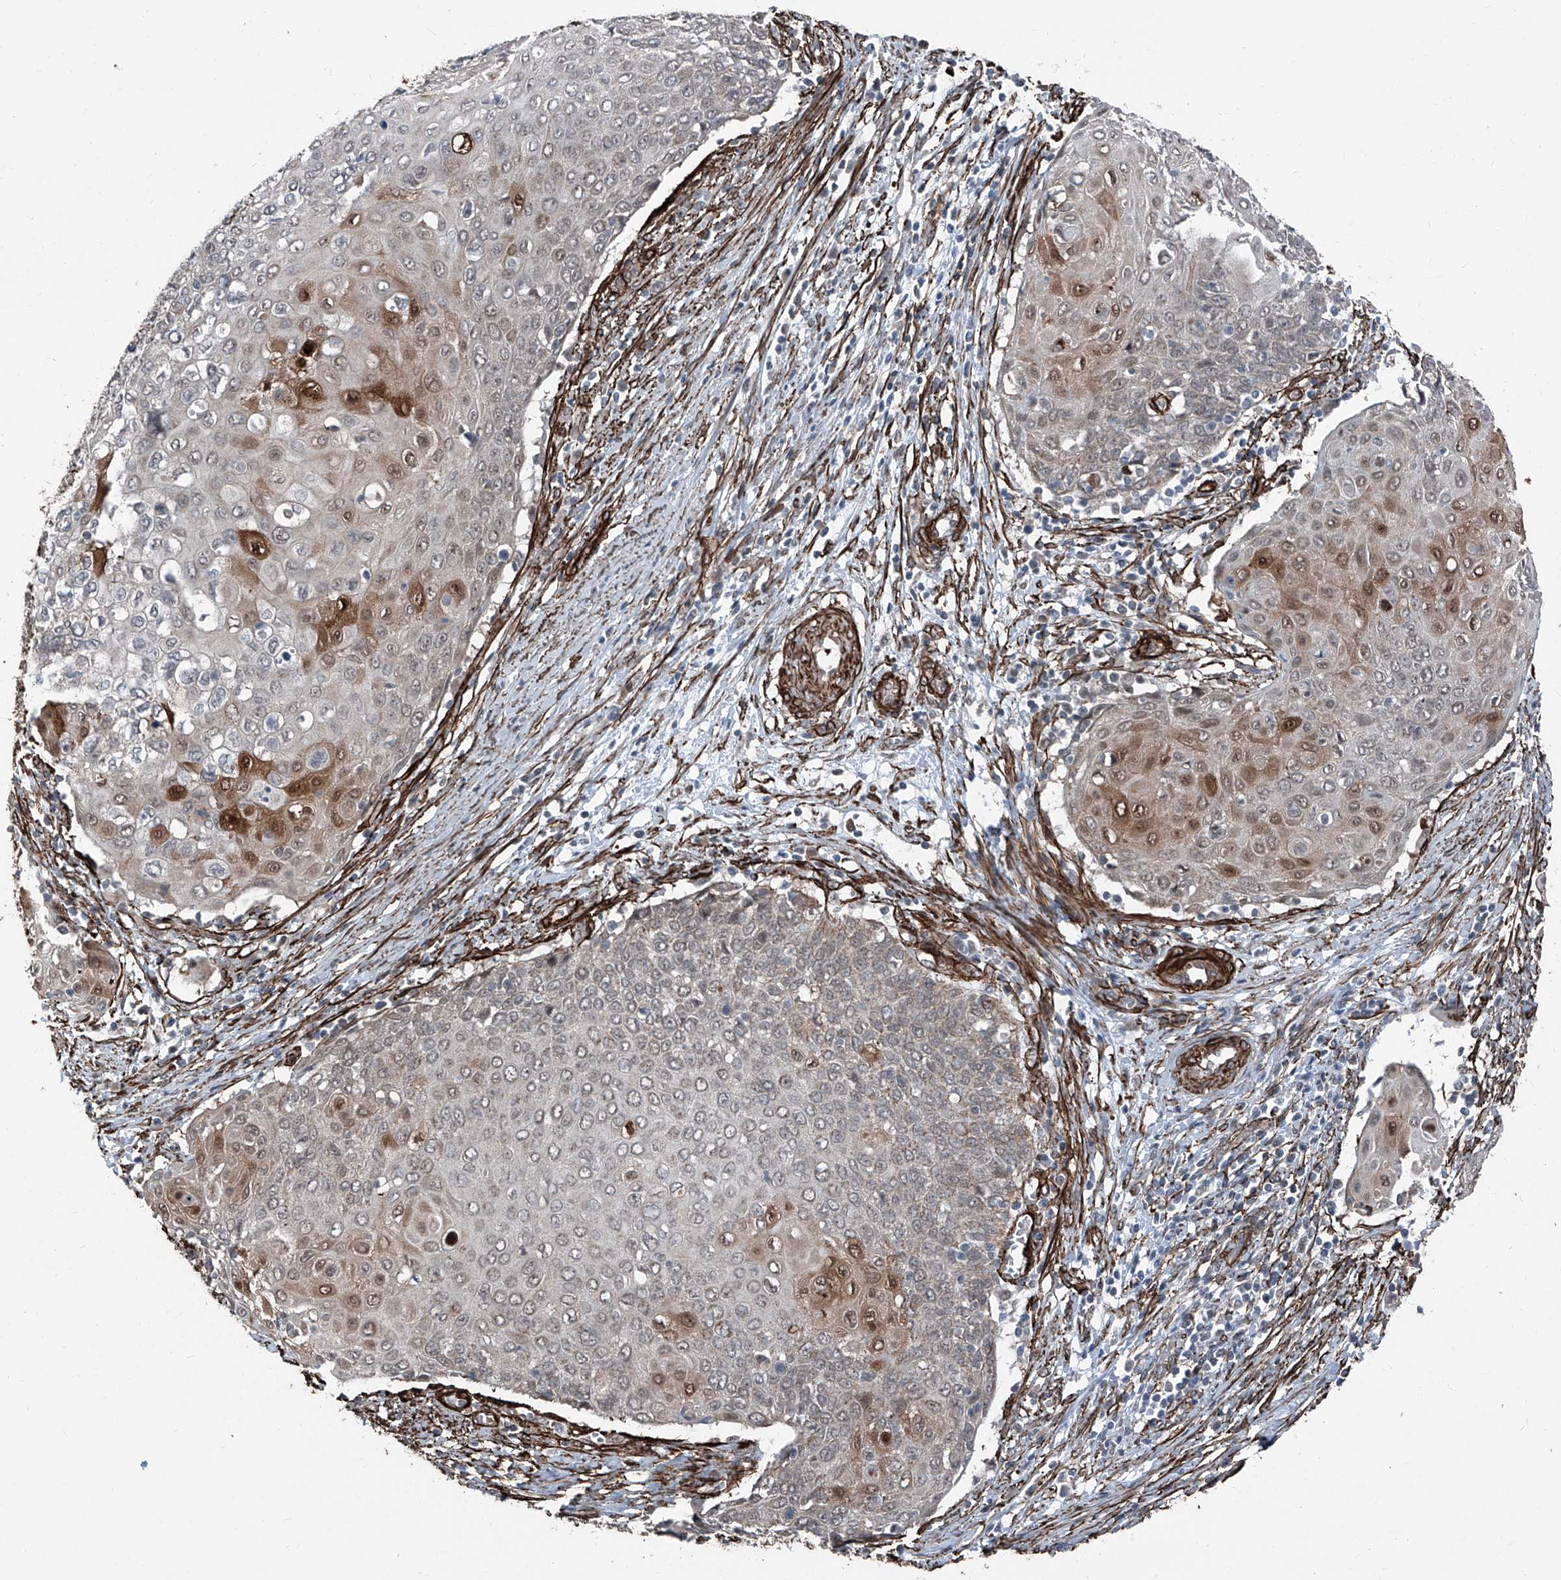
{"staining": {"intensity": "moderate", "quantity": "<25%", "location": "cytoplasmic/membranous,nuclear"}, "tissue": "cervical cancer", "cell_type": "Tumor cells", "image_type": "cancer", "snomed": [{"axis": "morphology", "description": "Squamous cell carcinoma, NOS"}, {"axis": "topography", "description": "Cervix"}], "caption": "Cervical cancer stained for a protein (brown) shows moderate cytoplasmic/membranous and nuclear positive staining in about <25% of tumor cells.", "gene": "COA7", "patient": {"sex": "female", "age": 39}}